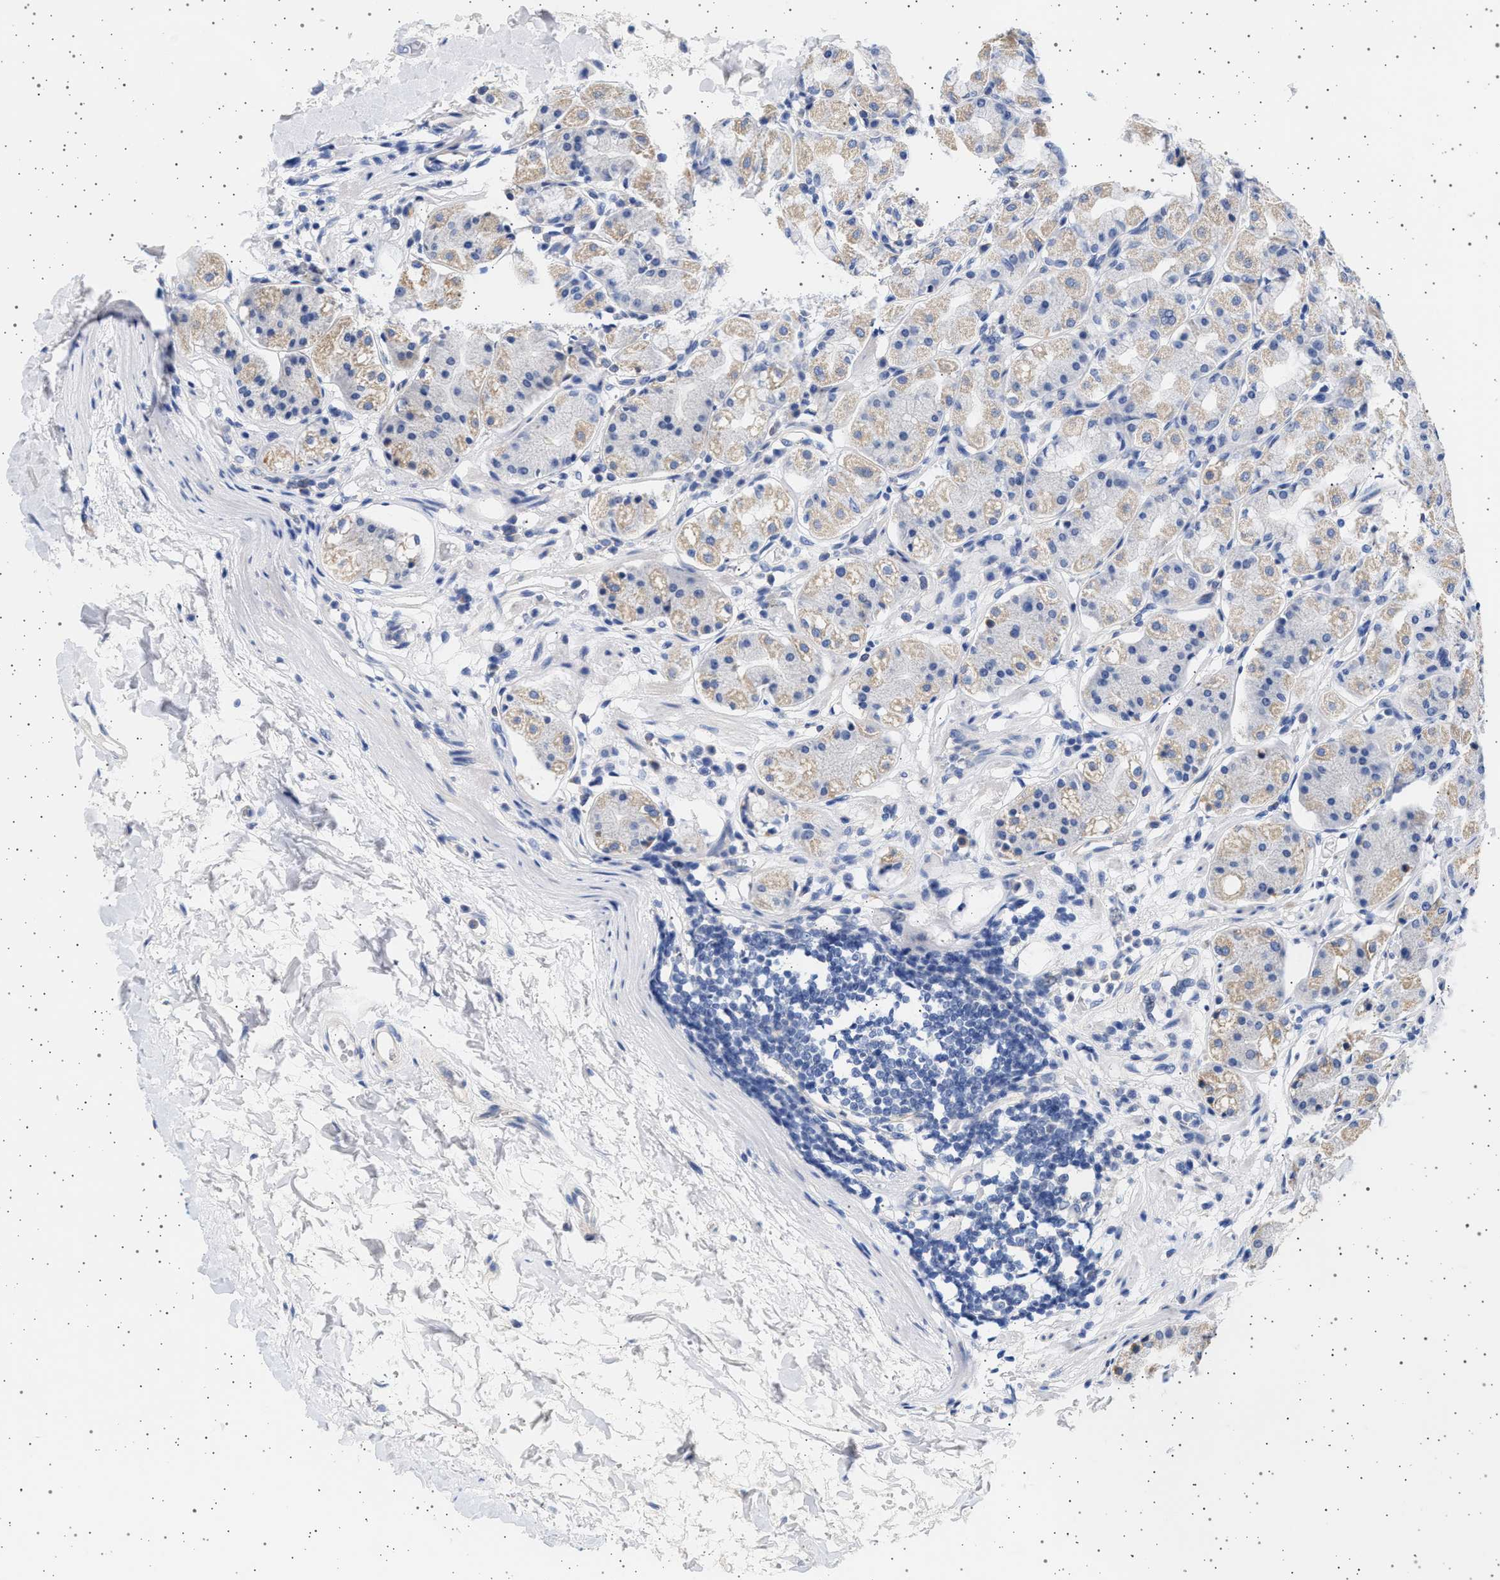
{"staining": {"intensity": "negative", "quantity": "none", "location": "none"}, "tissue": "stomach", "cell_type": "Glandular cells", "image_type": "normal", "snomed": [{"axis": "morphology", "description": "Normal tissue, NOS"}, {"axis": "topography", "description": "Stomach"}, {"axis": "topography", "description": "Stomach, lower"}], "caption": "Immunohistochemistry histopathology image of unremarkable stomach: human stomach stained with DAB (3,3'-diaminobenzidine) displays no significant protein expression in glandular cells.", "gene": "TRMT10B", "patient": {"sex": "female", "age": 56}}